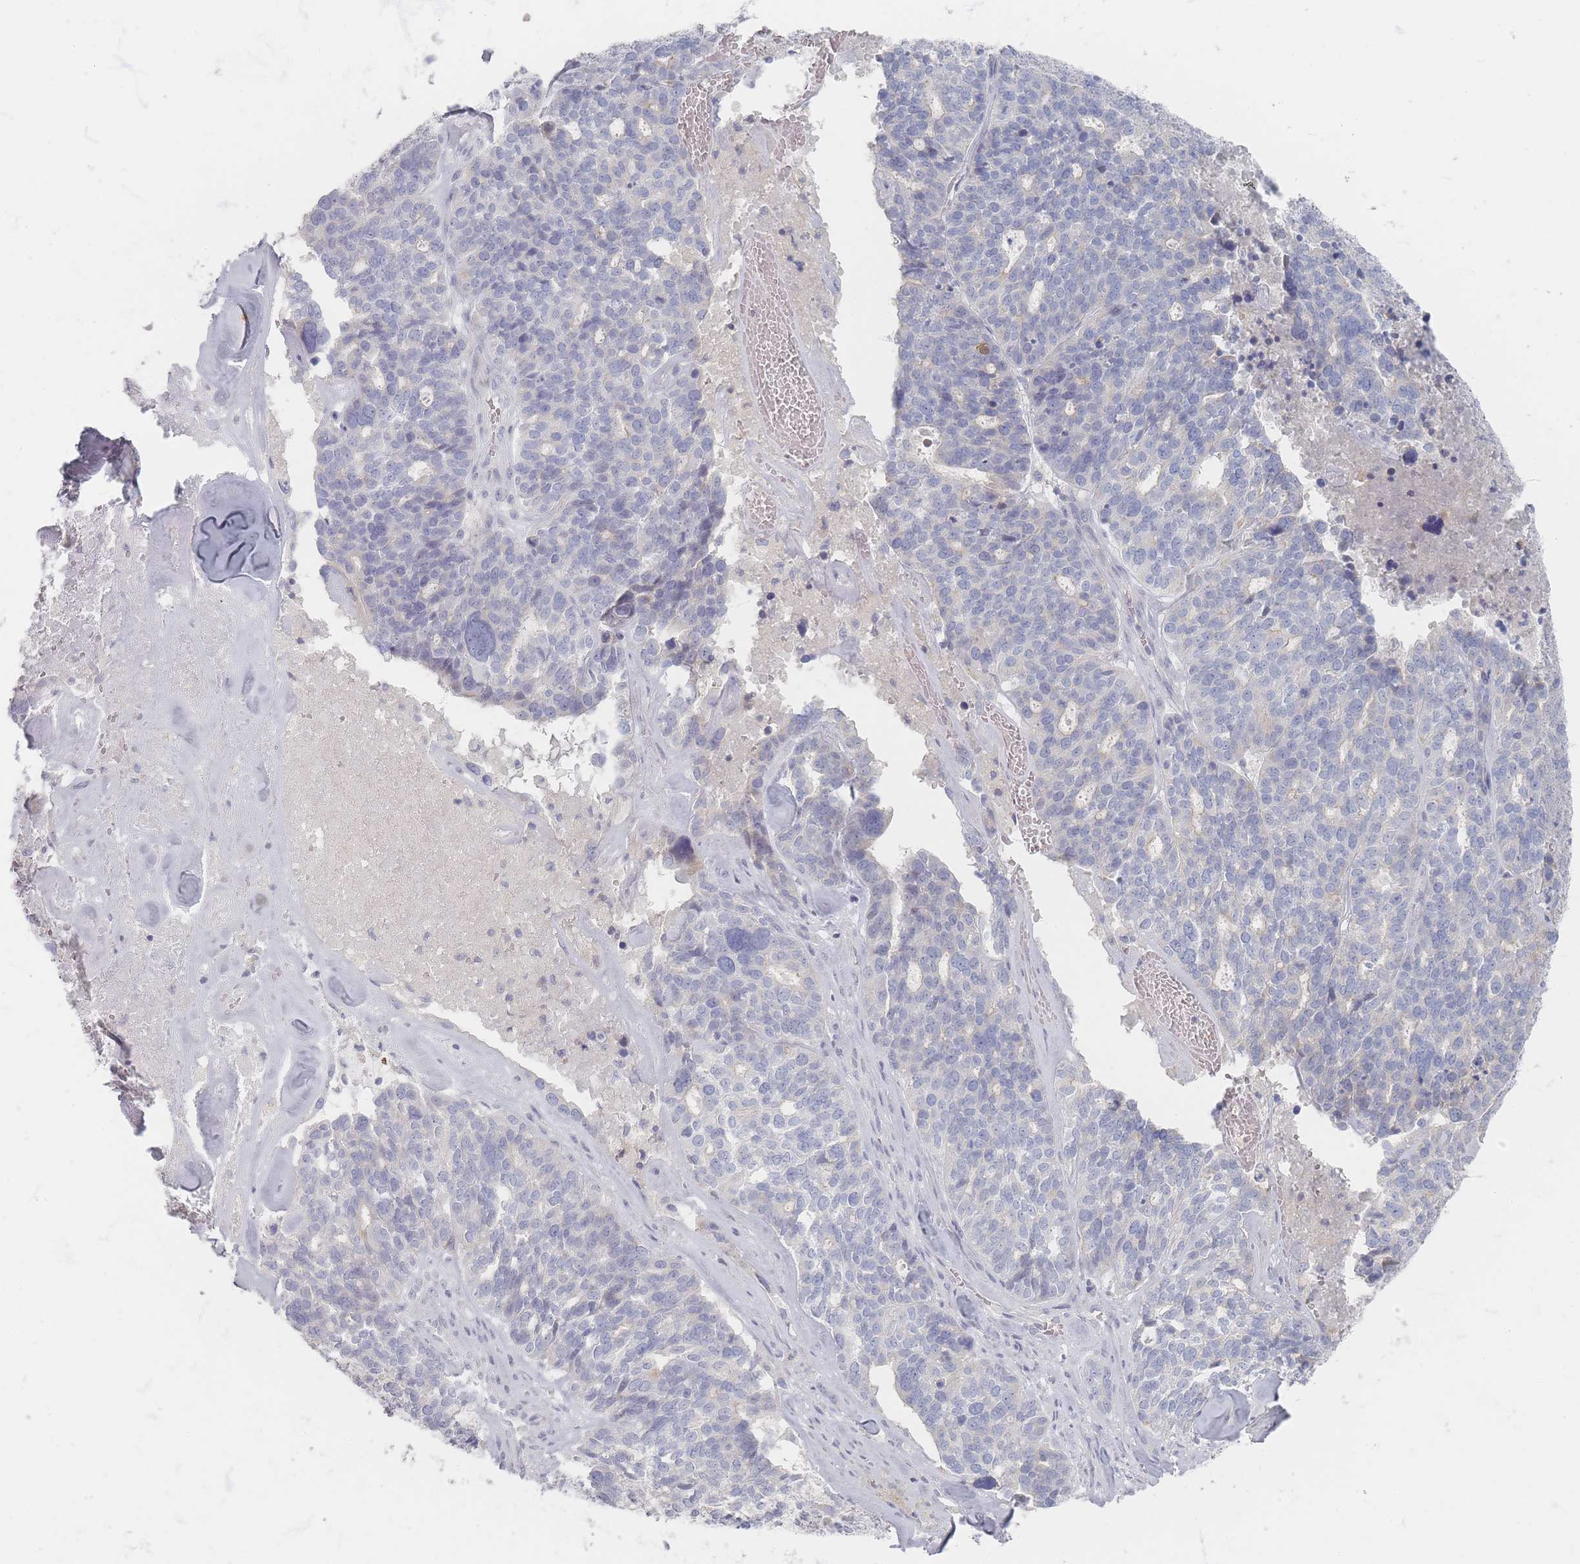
{"staining": {"intensity": "negative", "quantity": "none", "location": "none"}, "tissue": "ovarian cancer", "cell_type": "Tumor cells", "image_type": "cancer", "snomed": [{"axis": "morphology", "description": "Cystadenocarcinoma, serous, NOS"}, {"axis": "topography", "description": "Ovary"}], "caption": "Immunohistochemistry of human ovarian cancer (serous cystadenocarcinoma) exhibits no expression in tumor cells.", "gene": "CD37", "patient": {"sex": "female", "age": 59}}